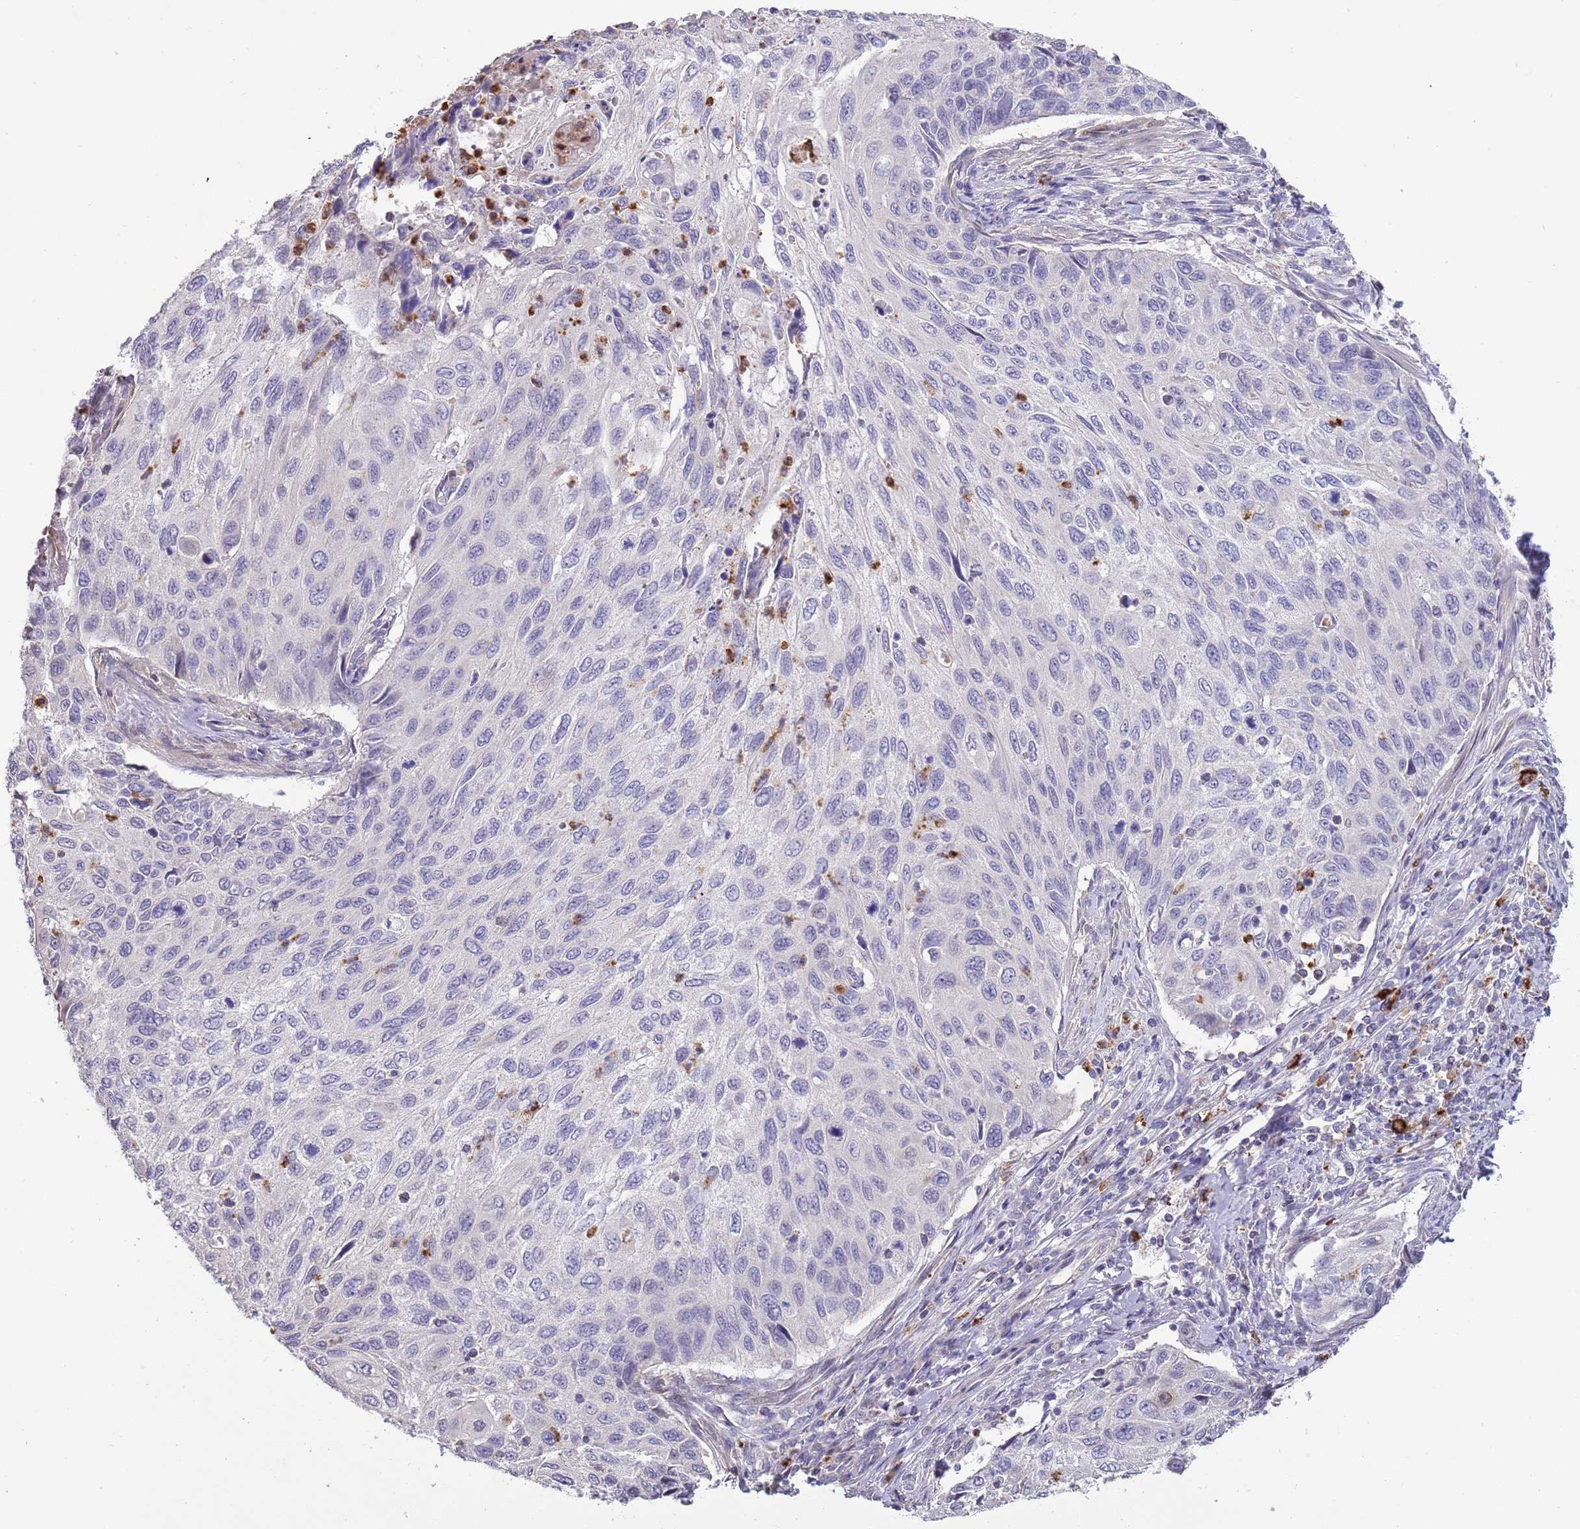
{"staining": {"intensity": "negative", "quantity": "none", "location": "none"}, "tissue": "cervical cancer", "cell_type": "Tumor cells", "image_type": "cancer", "snomed": [{"axis": "morphology", "description": "Squamous cell carcinoma, NOS"}, {"axis": "topography", "description": "Cervix"}], "caption": "The histopathology image reveals no significant positivity in tumor cells of squamous cell carcinoma (cervical). (DAB immunohistochemistry (IHC), high magnification).", "gene": "P2RY13", "patient": {"sex": "female", "age": 70}}